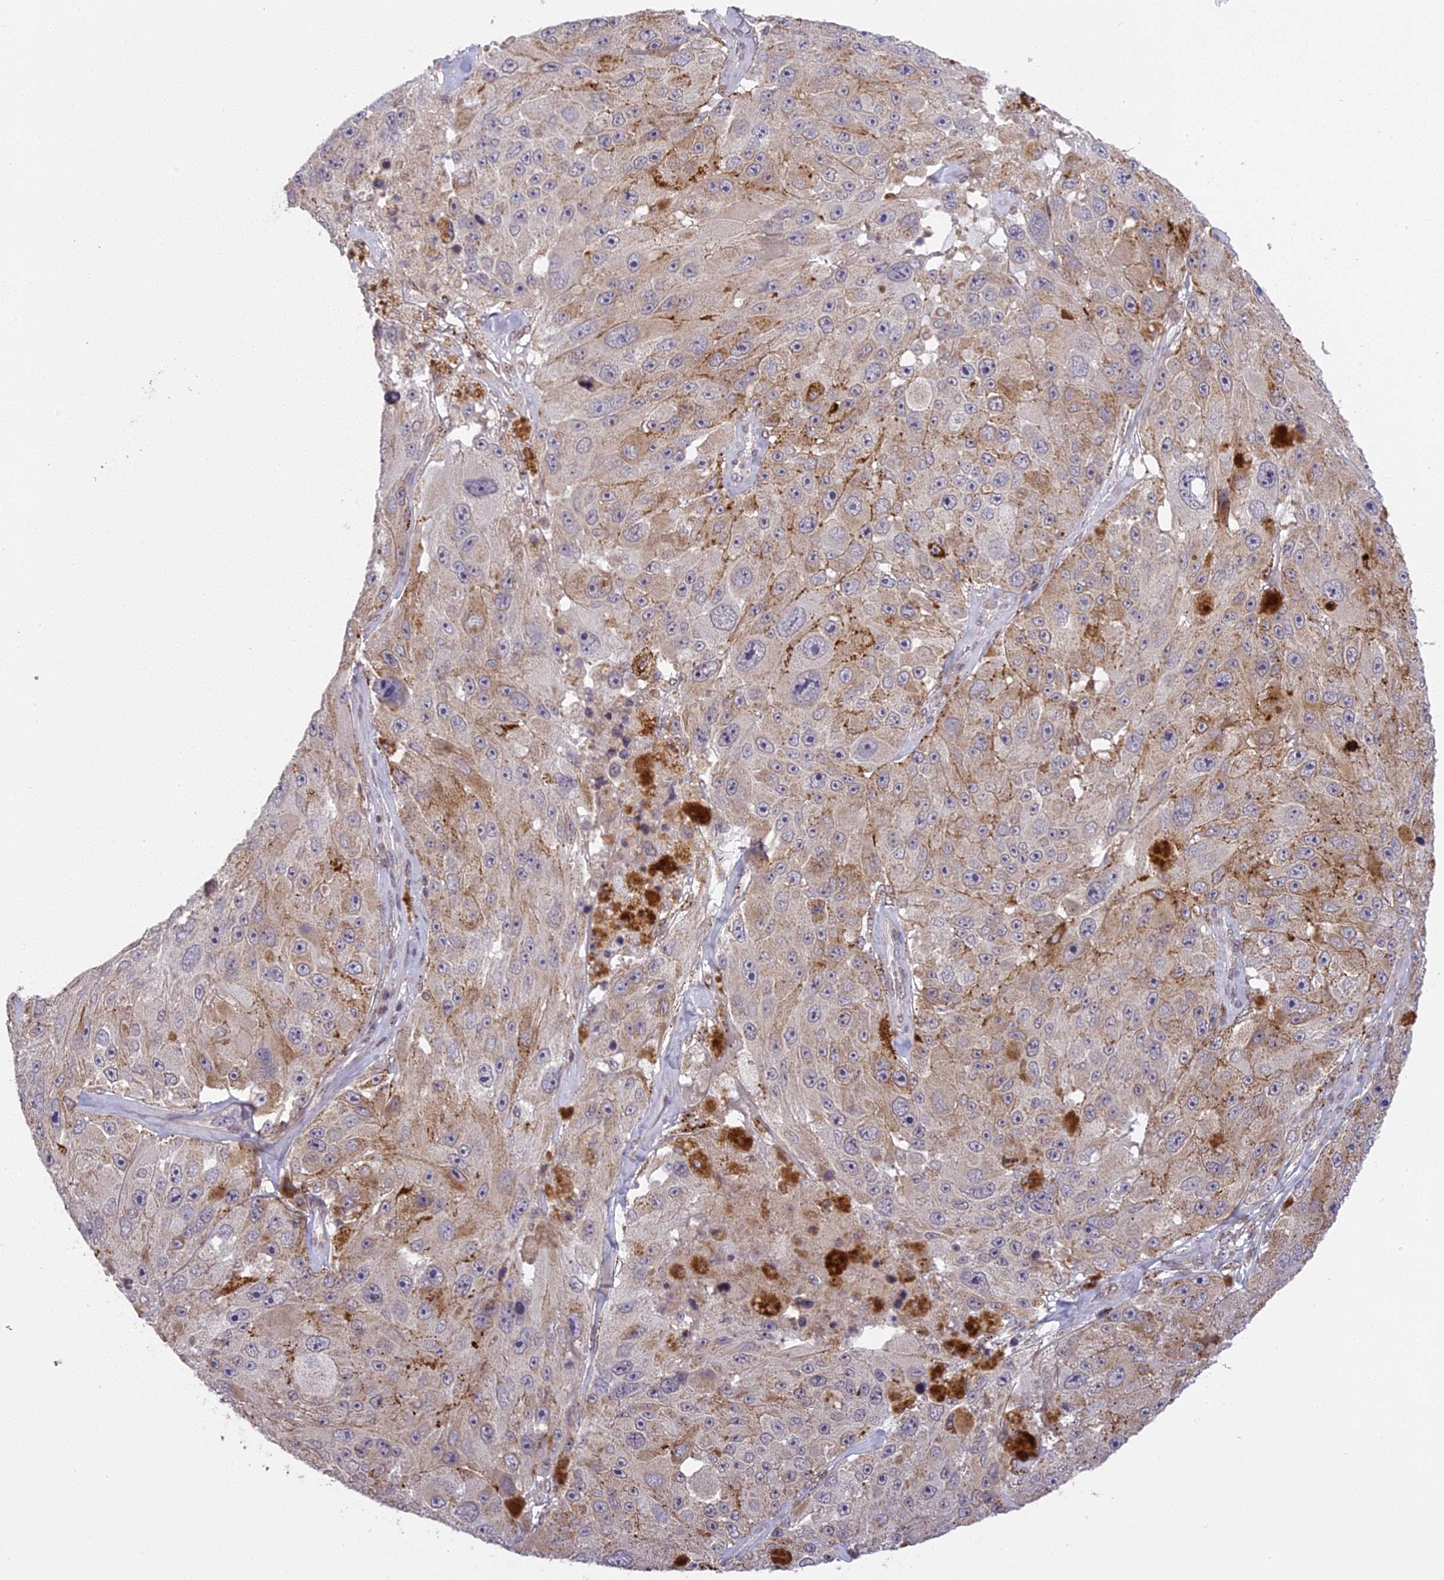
{"staining": {"intensity": "weak", "quantity": "25%-75%", "location": "cytoplasmic/membranous"}, "tissue": "melanoma", "cell_type": "Tumor cells", "image_type": "cancer", "snomed": [{"axis": "morphology", "description": "Malignant melanoma, Metastatic site"}, {"axis": "topography", "description": "Lymph node"}], "caption": "Melanoma stained with DAB immunohistochemistry reveals low levels of weak cytoplasmic/membranous expression in about 25%-75% of tumor cells. (DAB (3,3'-diaminobenzidine) IHC, brown staining for protein, blue staining for nuclei).", "gene": "ERG28", "patient": {"sex": "male", "age": 62}}